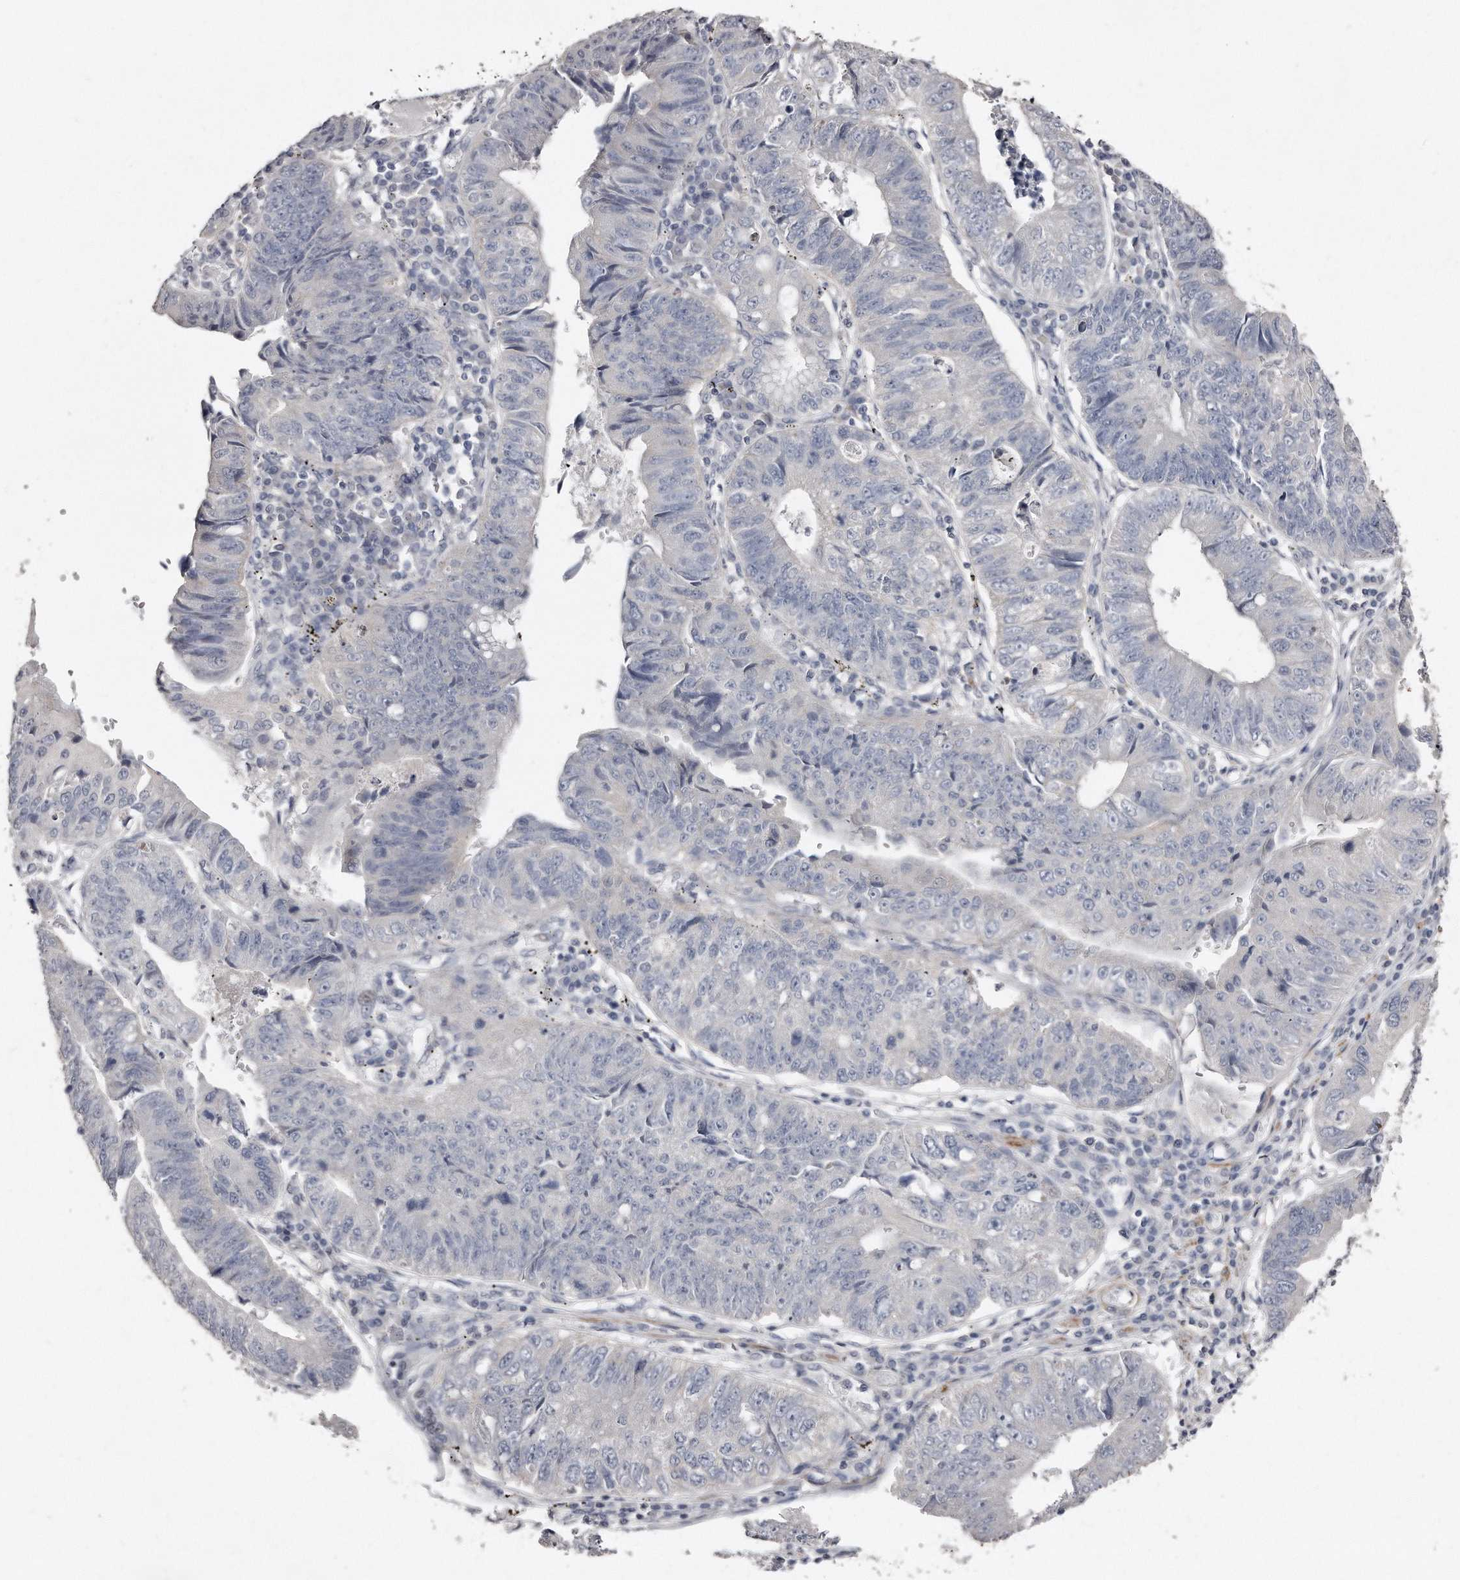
{"staining": {"intensity": "negative", "quantity": "none", "location": "none"}, "tissue": "stomach cancer", "cell_type": "Tumor cells", "image_type": "cancer", "snomed": [{"axis": "morphology", "description": "Adenocarcinoma, NOS"}, {"axis": "topography", "description": "Stomach"}], "caption": "Immunohistochemistry (IHC) of adenocarcinoma (stomach) demonstrates no positivity in tumor cells.", "gene": "LMOD1", "patient": {"sex": "male", "age": 59}}